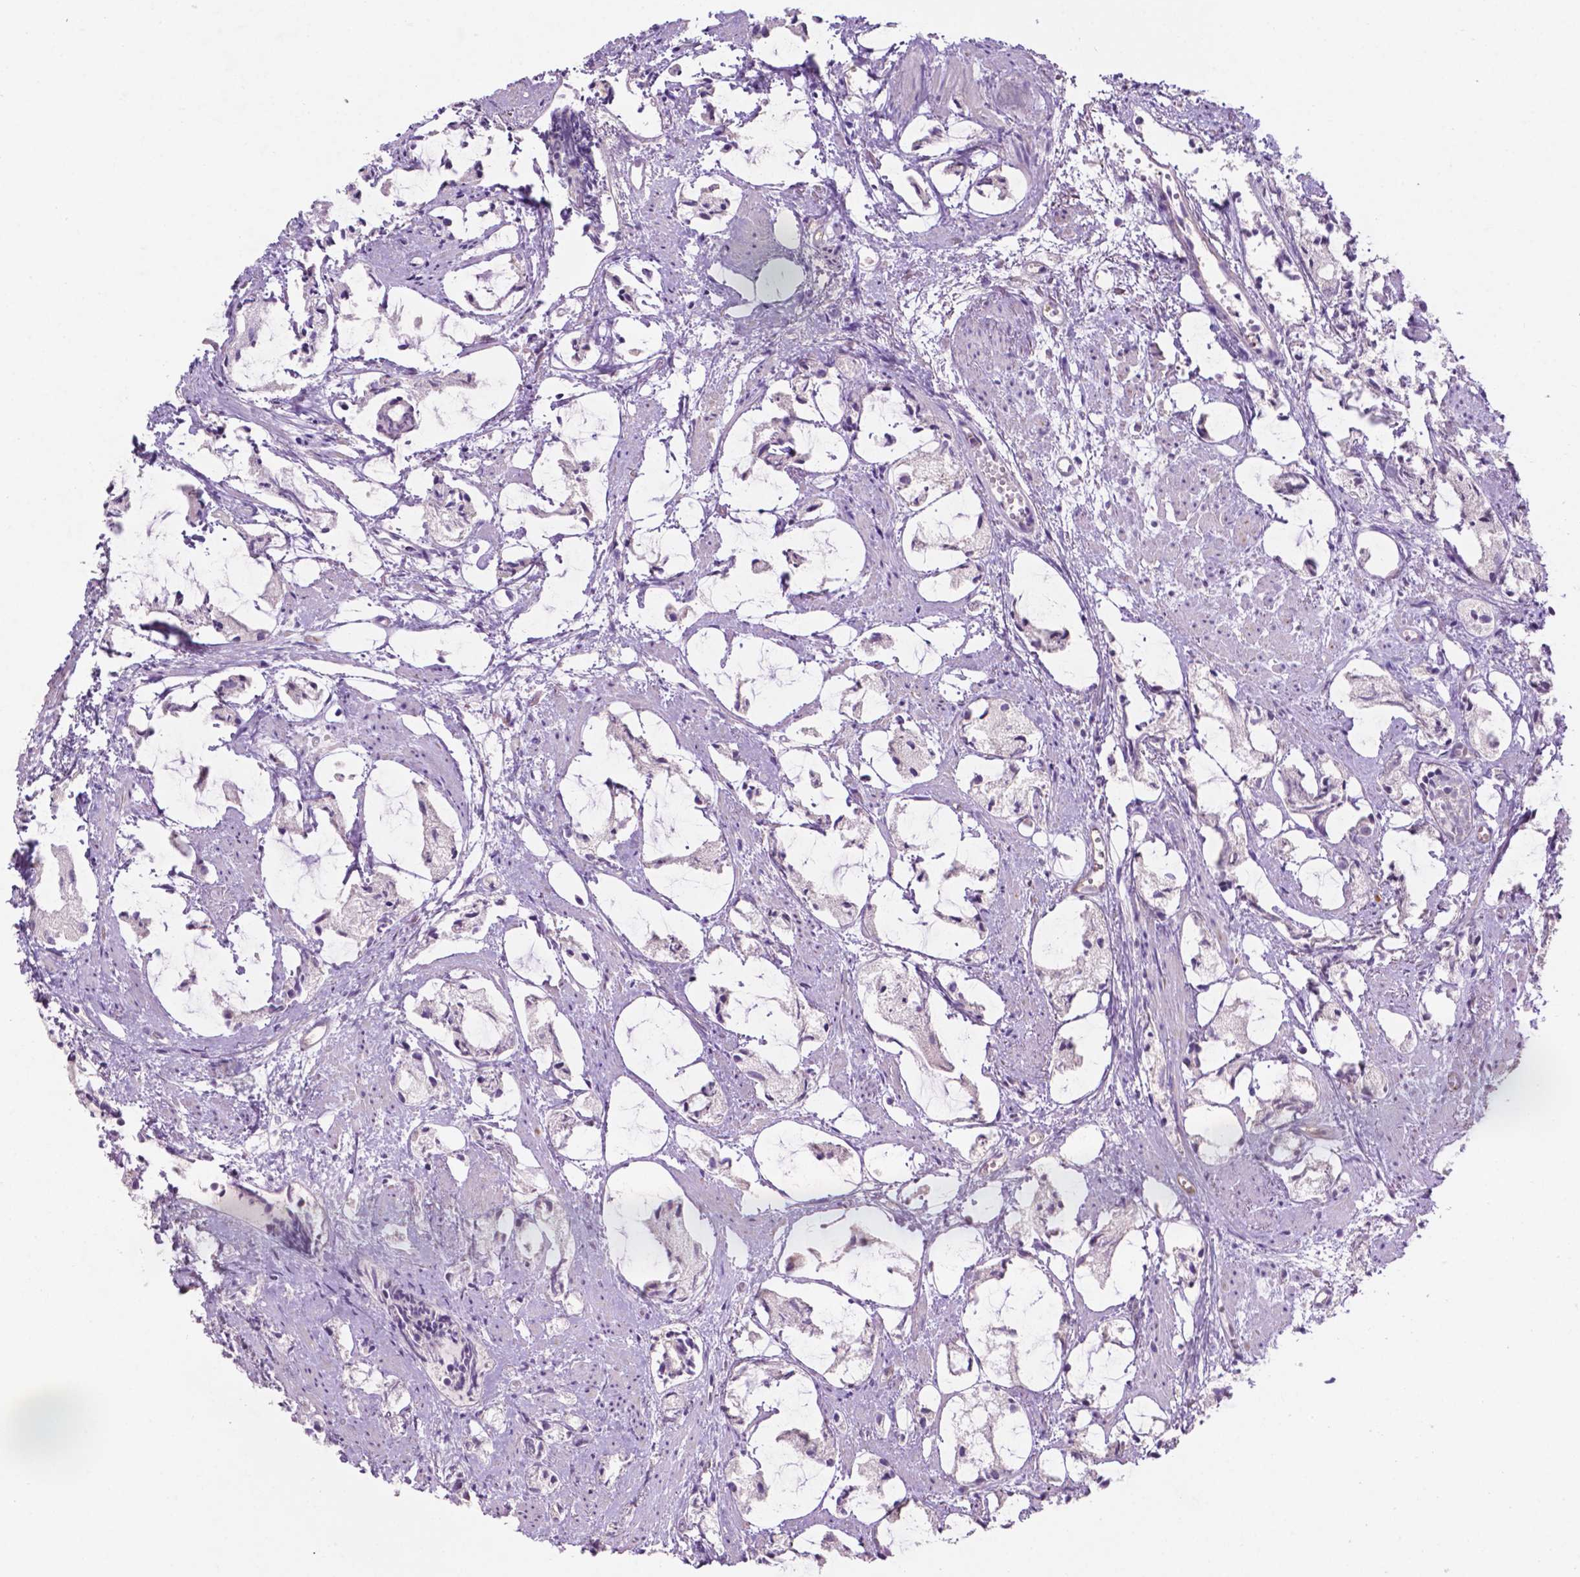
{"staining": {"intensity": "negative", "quantity": "none", "location": "none"}, "tissue": "prostate cancer", "cell_type": "Tumor cells", "image_type": "cancer", "snomed": [{"axis": "morphology", "description": "Adenocarcinoma, High grade"}, {"axis": "topography", "description": "Prostate"}], "caption": "Immunohistochemistry (IHC) of human prostate adenocarcinoma (high-grade) demonstrates no expression in tumor cells.", "gene": "ARL5C", "patient": {"sex": "male", "age": 85}}